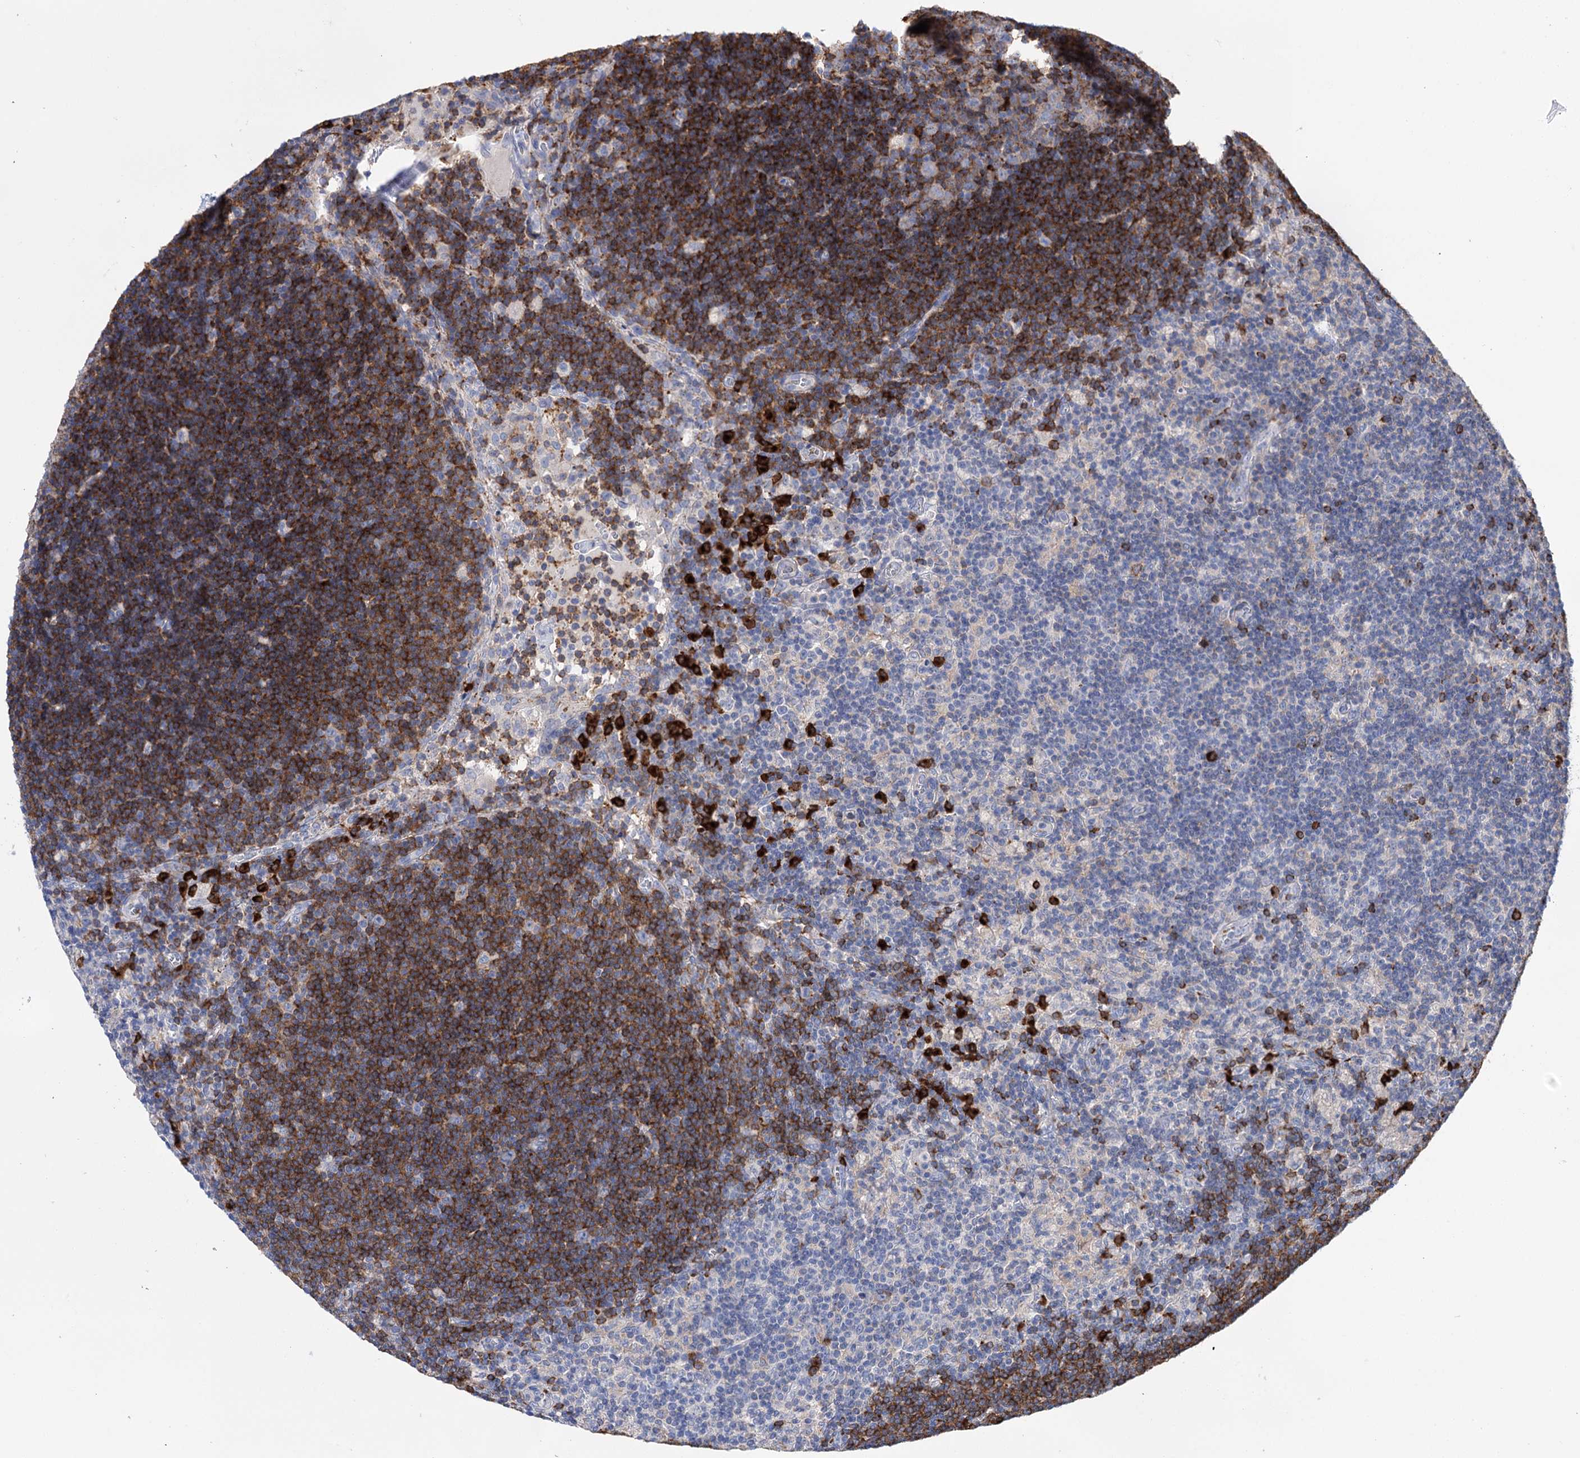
{"staining": {"intensity": "moderate", "quantity": "25%-75%", "location": "cytoplasmic/membranous"}, "tissue": "lymph node", "cell_type": "Germinal center cells", "image_type": "normal", "snomed": [{"axis": "morphology", "description": "Normal tissue, NOS"}, {"axis": "topography", "description": "Lymph node"}], "caption": "This is an image of immunohistochemistry staining of benign lymph node, which shows moderate positivity in the cytoplasmic/membranous of germinal center cells.", "gene": "BBS4", "patient": {"sex": "male", "age": 69}}